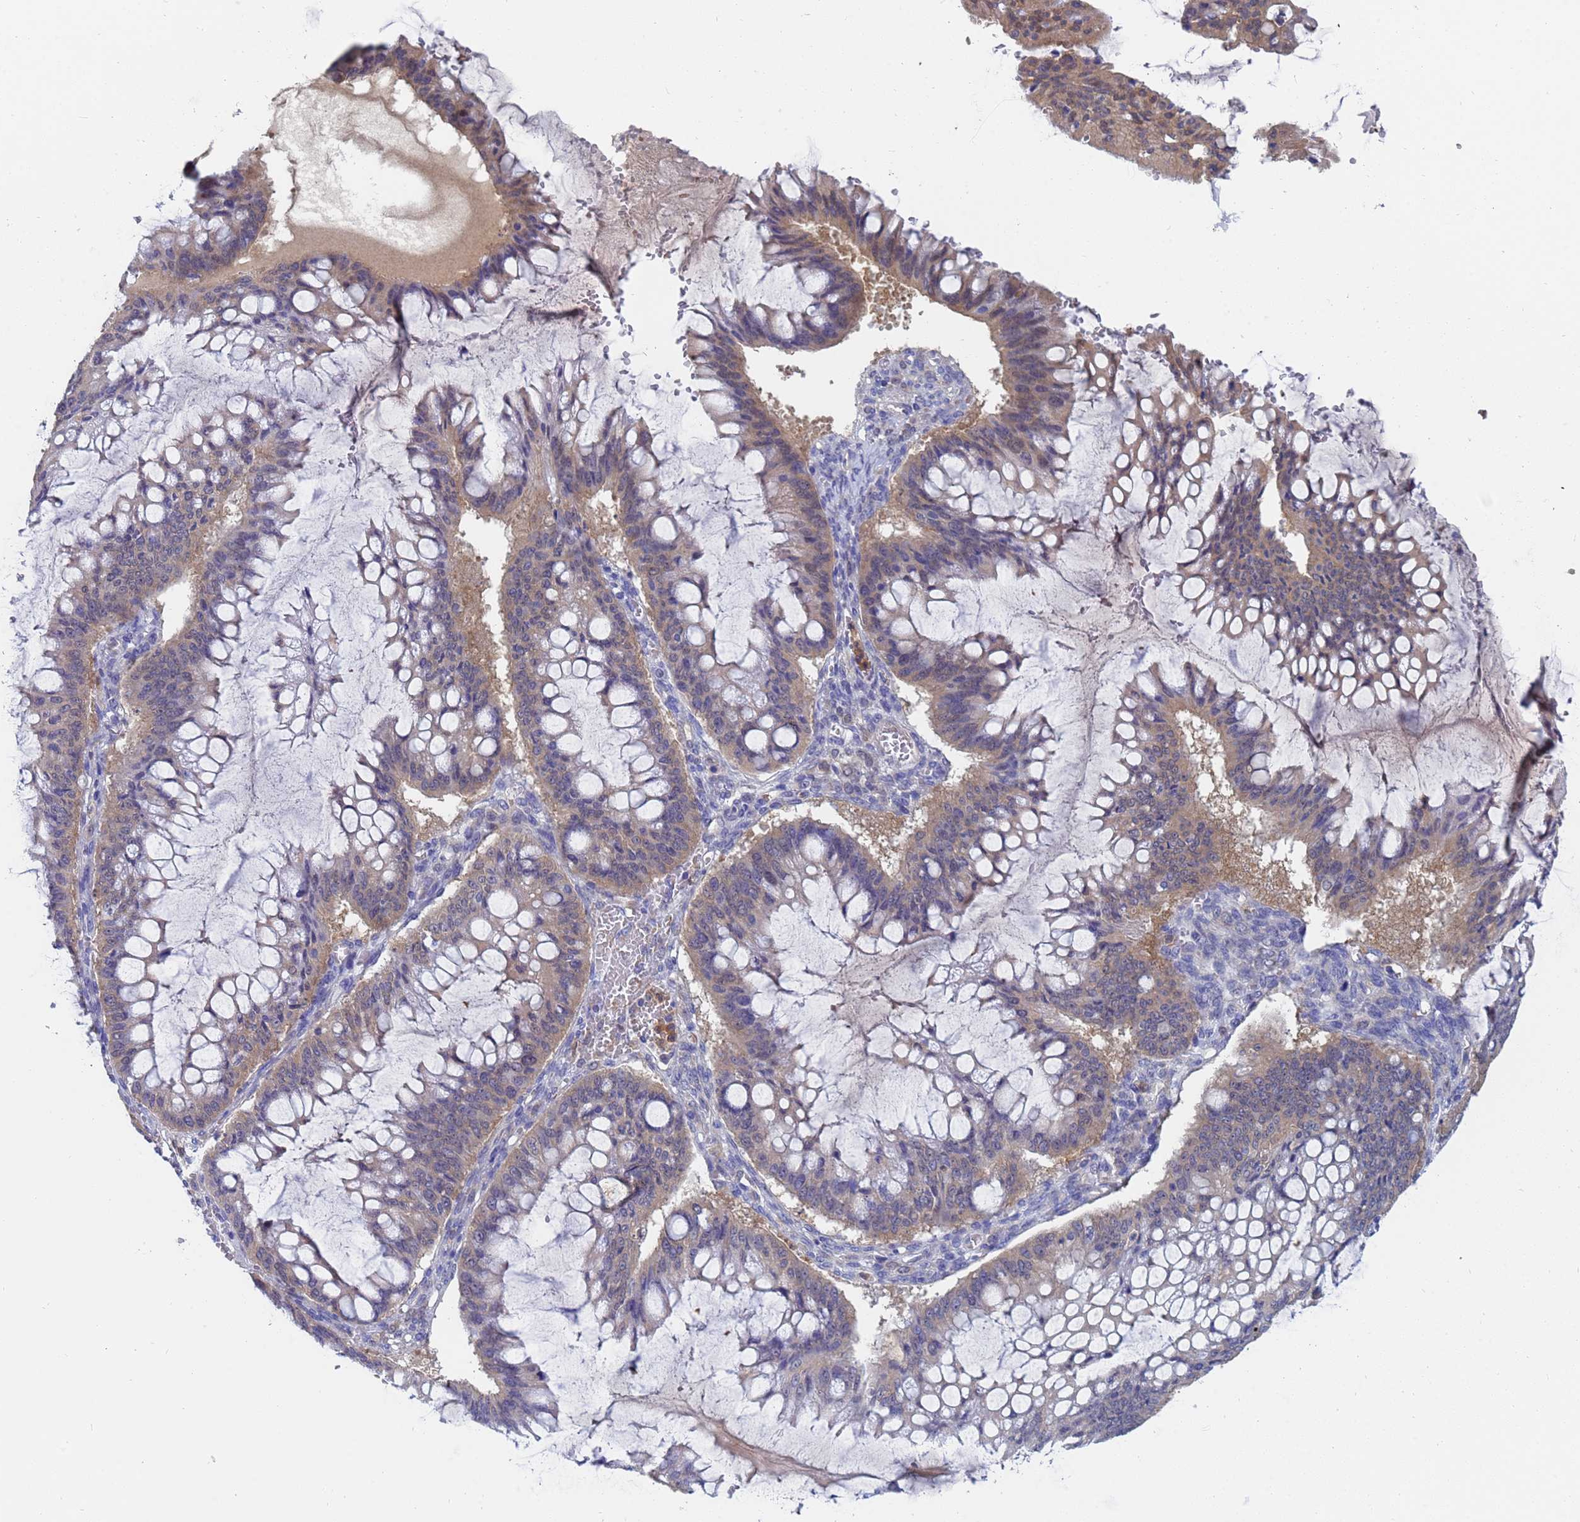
{"staining": {"intensity": "weak", "quantity": "25%-75%", "location": "cytoplasmic/membranous"}, "tissue": "ovarian cancer", "cell_type": "Tumor cells", "image_type": "cancer", "snomed": [{"axis": "morphology", "description": "Cystadenocarcinoma, mucinous, NOS"}, {"axis": "topography", "description": "Ovary"}], "caption": "Brown immunohistochemical staining in mucinous cystadenocarcinoma (ovarian) displays weak cytoplasmic/membranous expression in about 25%-75% of tumor cells.", "gene": "TTLL11", "patient": {"sex": "female", "age": 73}}